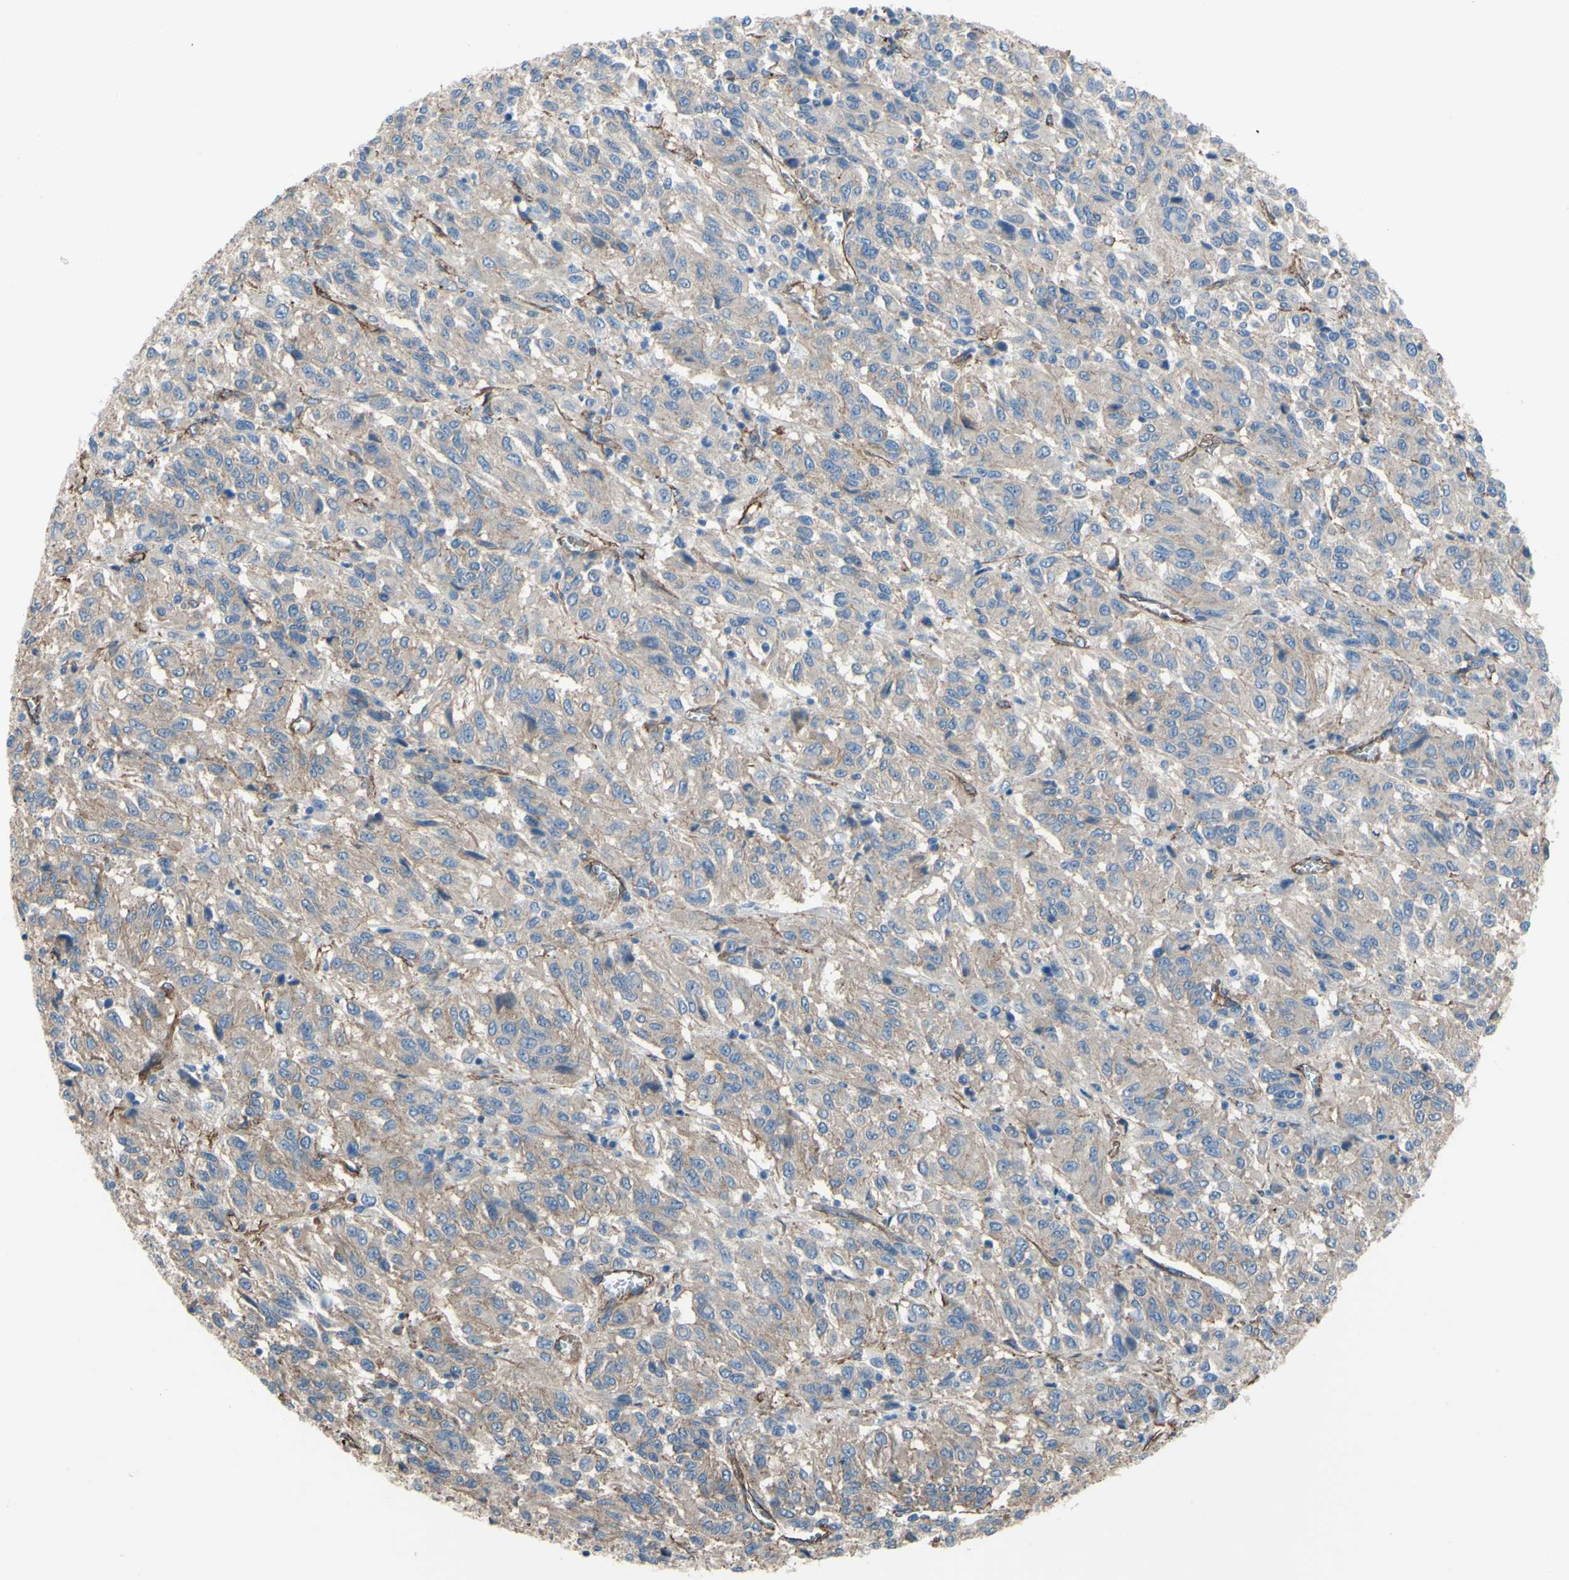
{"staining": {"intensity": "weak", "quantity": ">75%", "location": "cytoplasmic/membranous"}, "tissue": "melanoma", "cell_type": "Tumor cells", "image_type": "cancer", "snomed": [{"axis": "morphology", "description": "Malignant melanoma, Metastatic site"}, {"axis": "topography", "description": "Lung"}], "caption": "Melanoma was stained to show a protein in brown. There is low levels of weak cytoplasmic/membranous staining in approximately >75% of tumor cells.", "gene": "TPBG", "patient": {"sex": "male", "age": 64}}